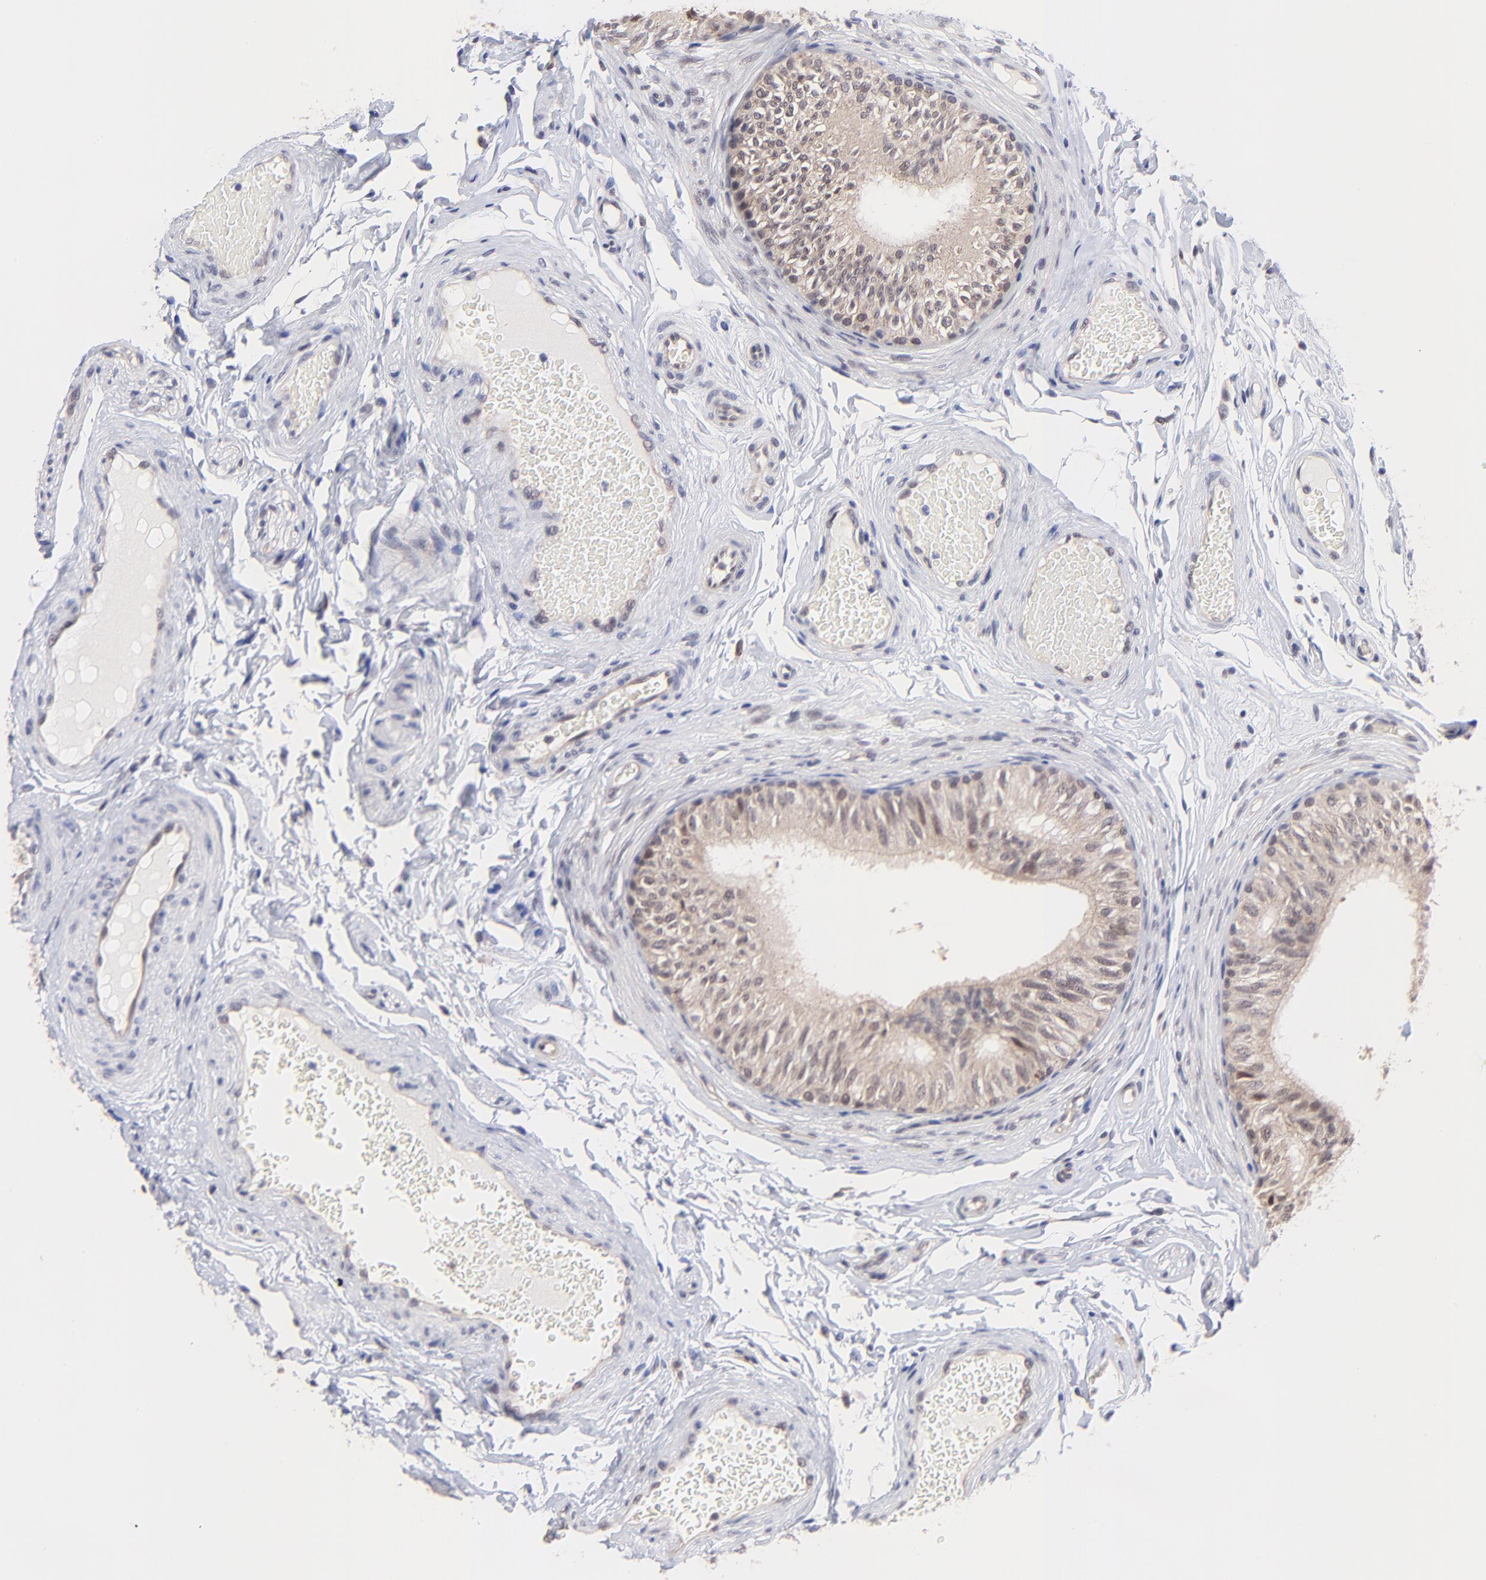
{"staining": {"intensity": "weak", "quantity": ">75%", "location": "cytoplasmic/membranous"}, "tissue": "epididymis", "cell_type": "Glandular cells", "image_type": "normal", "snomed": [{"axis": "morphology", "description": "Normal tissue, NOS"}, {"axis": "topography", "description": "Testis"}, {"axis": "topography", "description": "Epididymis"}], "caption": "Brown immunohistochemical staining in benign human epididymis displays weak cytoplasmic/membranous expression in about >75% of glandular cells.", "gene": "ZNF747", "patient": {"sex": "male", "age": 36}}